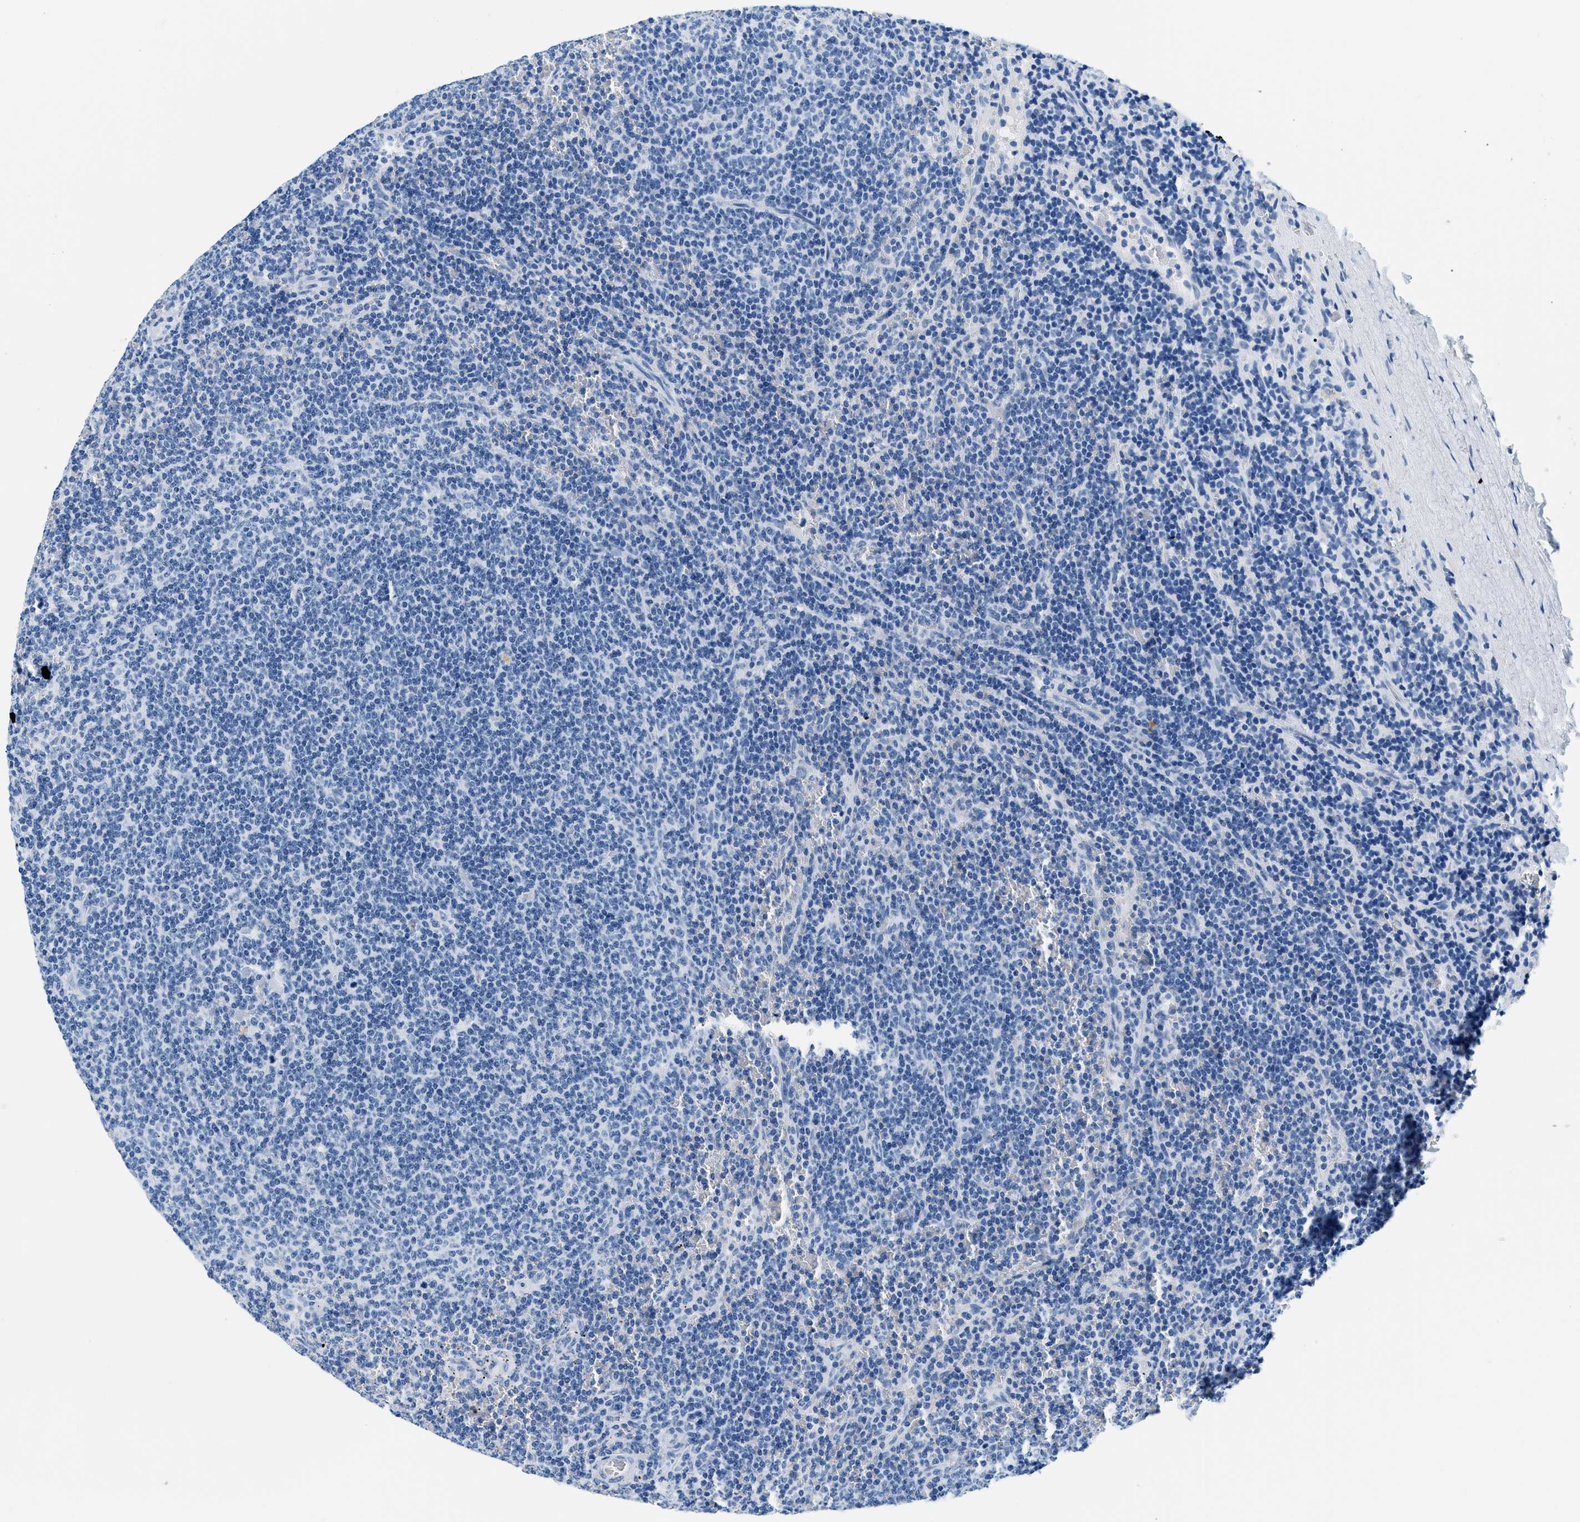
{"staining": {"intensity": "negative", "quantity": "none", "location": "none"}, "tissue": "lymphoma", "cell_type": "Tumor cells", "image_type": "cancer", "snomed": [{"axis": "morphology", "description": "Malignant lymphoma, non-Hodgkin's type, Low grade"}, {"axis": "topography", "description": "Spleen"}], "caption": "This is an IHC photomicrograph of human lymphoma. There is no staining in tumor cells.", "gene": "STXBP2", "patient": {"sex": "female", "age": 50}}